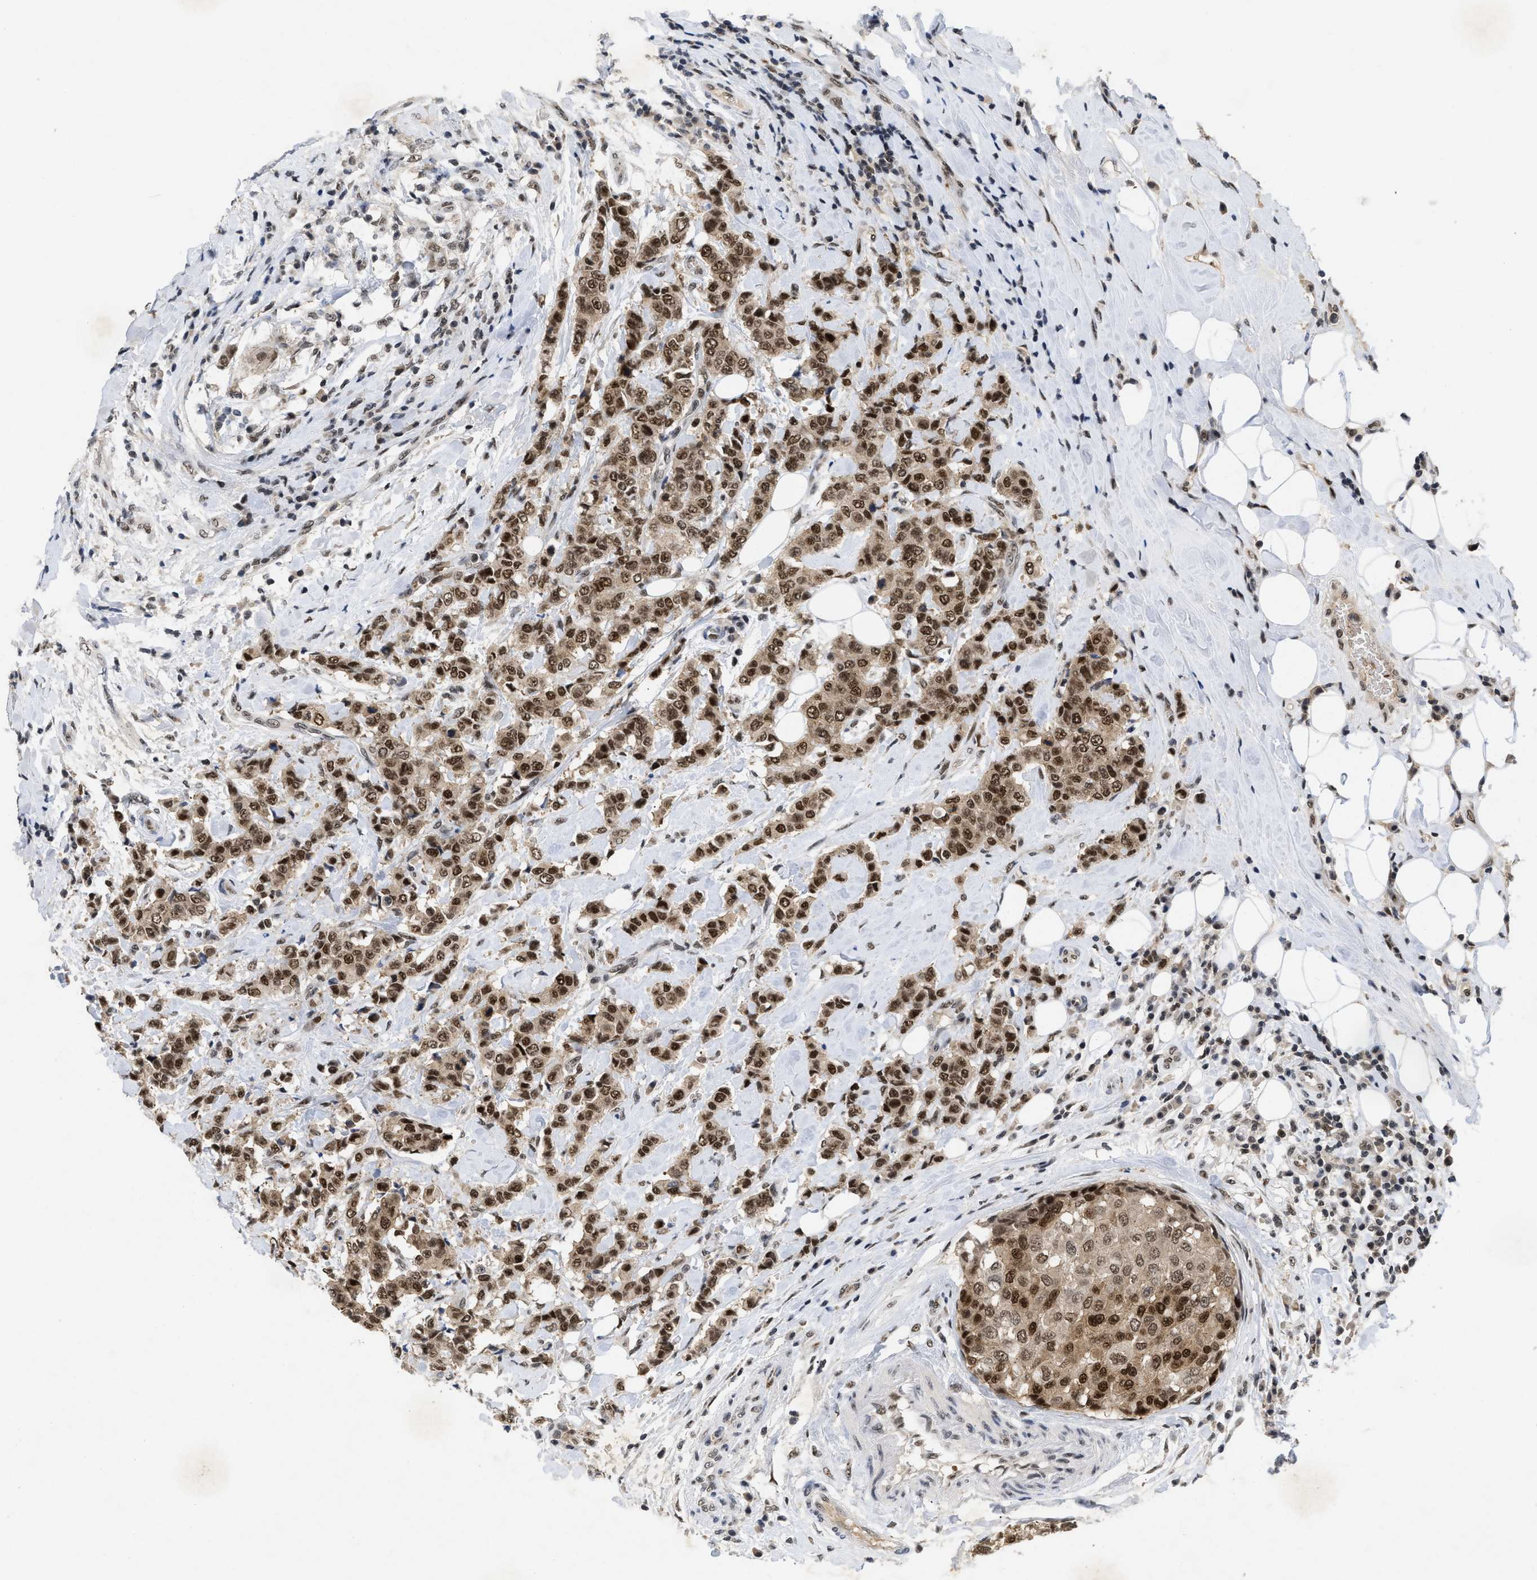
{"staining": {"intensity": "moderate", "quantity": ">75%", "location": "nuclear"}, "tissue": "breast cancer", "cell_type": "Tumor cells", "image_type": "cancer", "snomed": [{"axis": "morphology", "description": "Duct carcinoma"}, {"axis": "topography", "description": "Breast"}], "caption": "Tumor cells demonstrate moderate nuclear staining in about >75% of cells in breast cancer (intraductal carcinoma).", "gene": "ZNF346", "patient": {"sex": "female", "age": 27}}